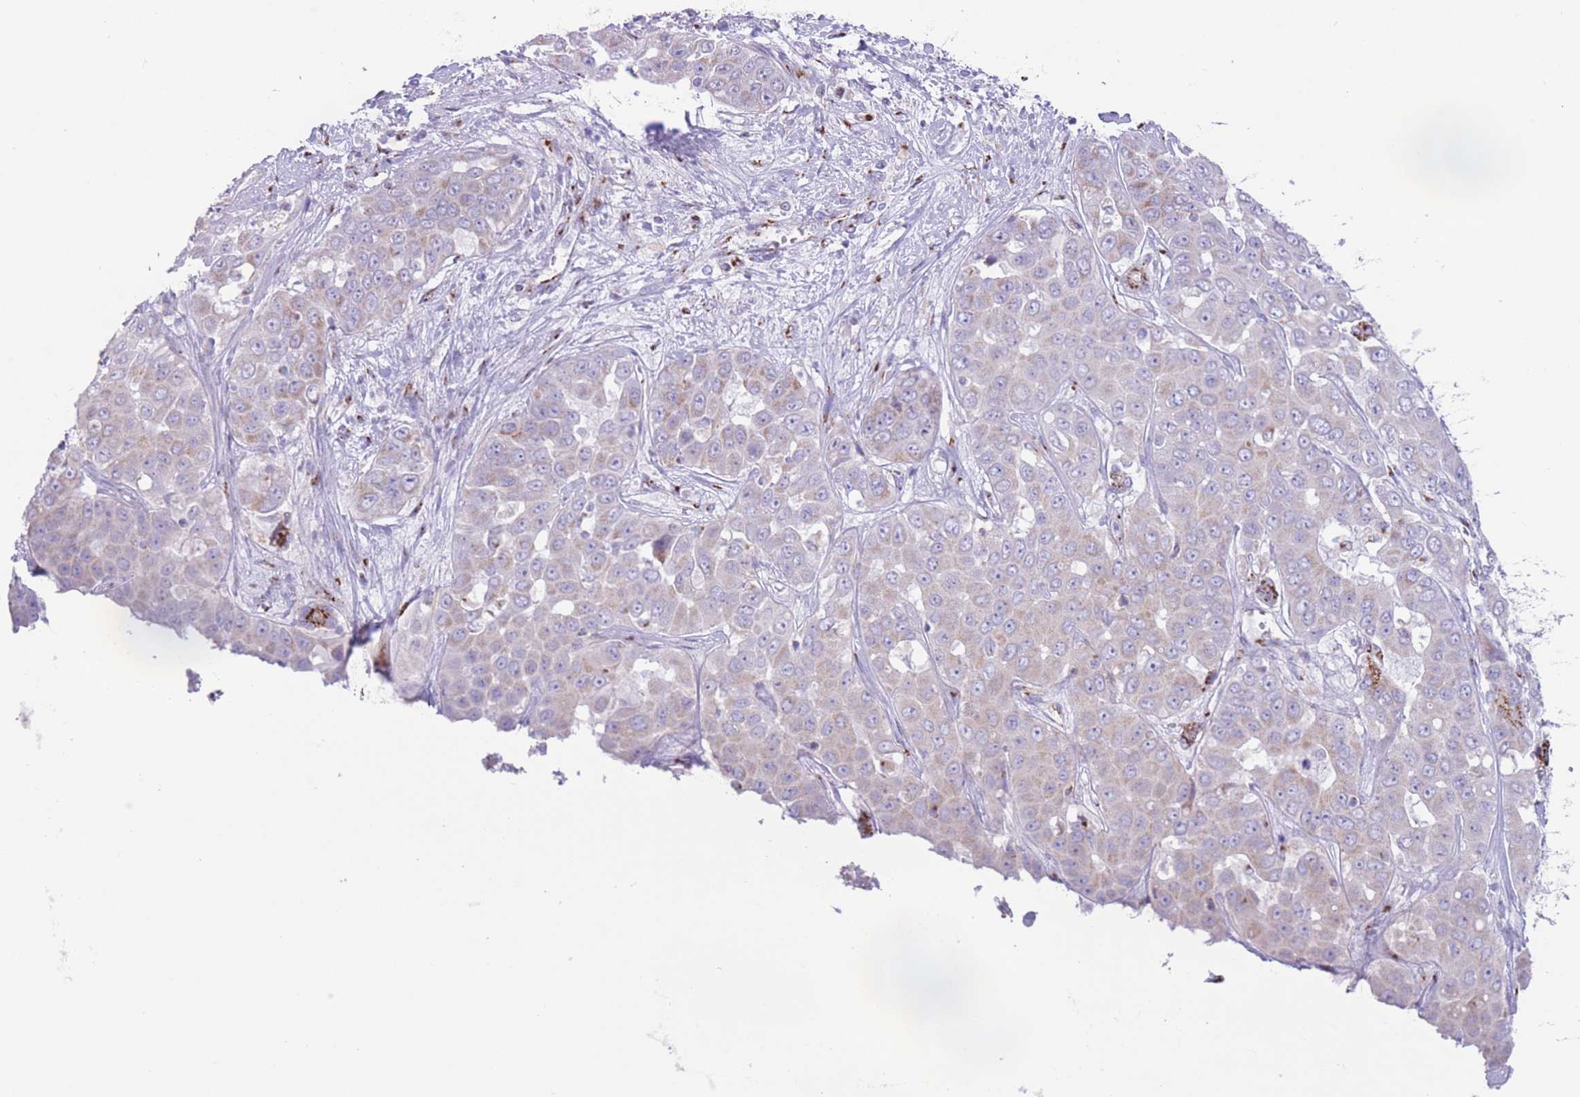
{"staining": {"intensity": "negative", "quantity": "none", "location": "none"}, "tissue": "liver cancer", "cell_type": "Tumor cells", "image_type": "cancer", "snomed": [{"axis": "morphology", "description": "Cholangiocarcinoma"}, {"axis": "topography", "description": "Liver"}], "caption": "Immunohistochemistry image of neoplastic tissue: liver cholangiocarcinoma stained with DAB (3,3'-diaminobenzidine) exhibits no significant protein positivity in tumor cells.", "gene": "MPND", "patient": {"sex": "female", "age": 52}}